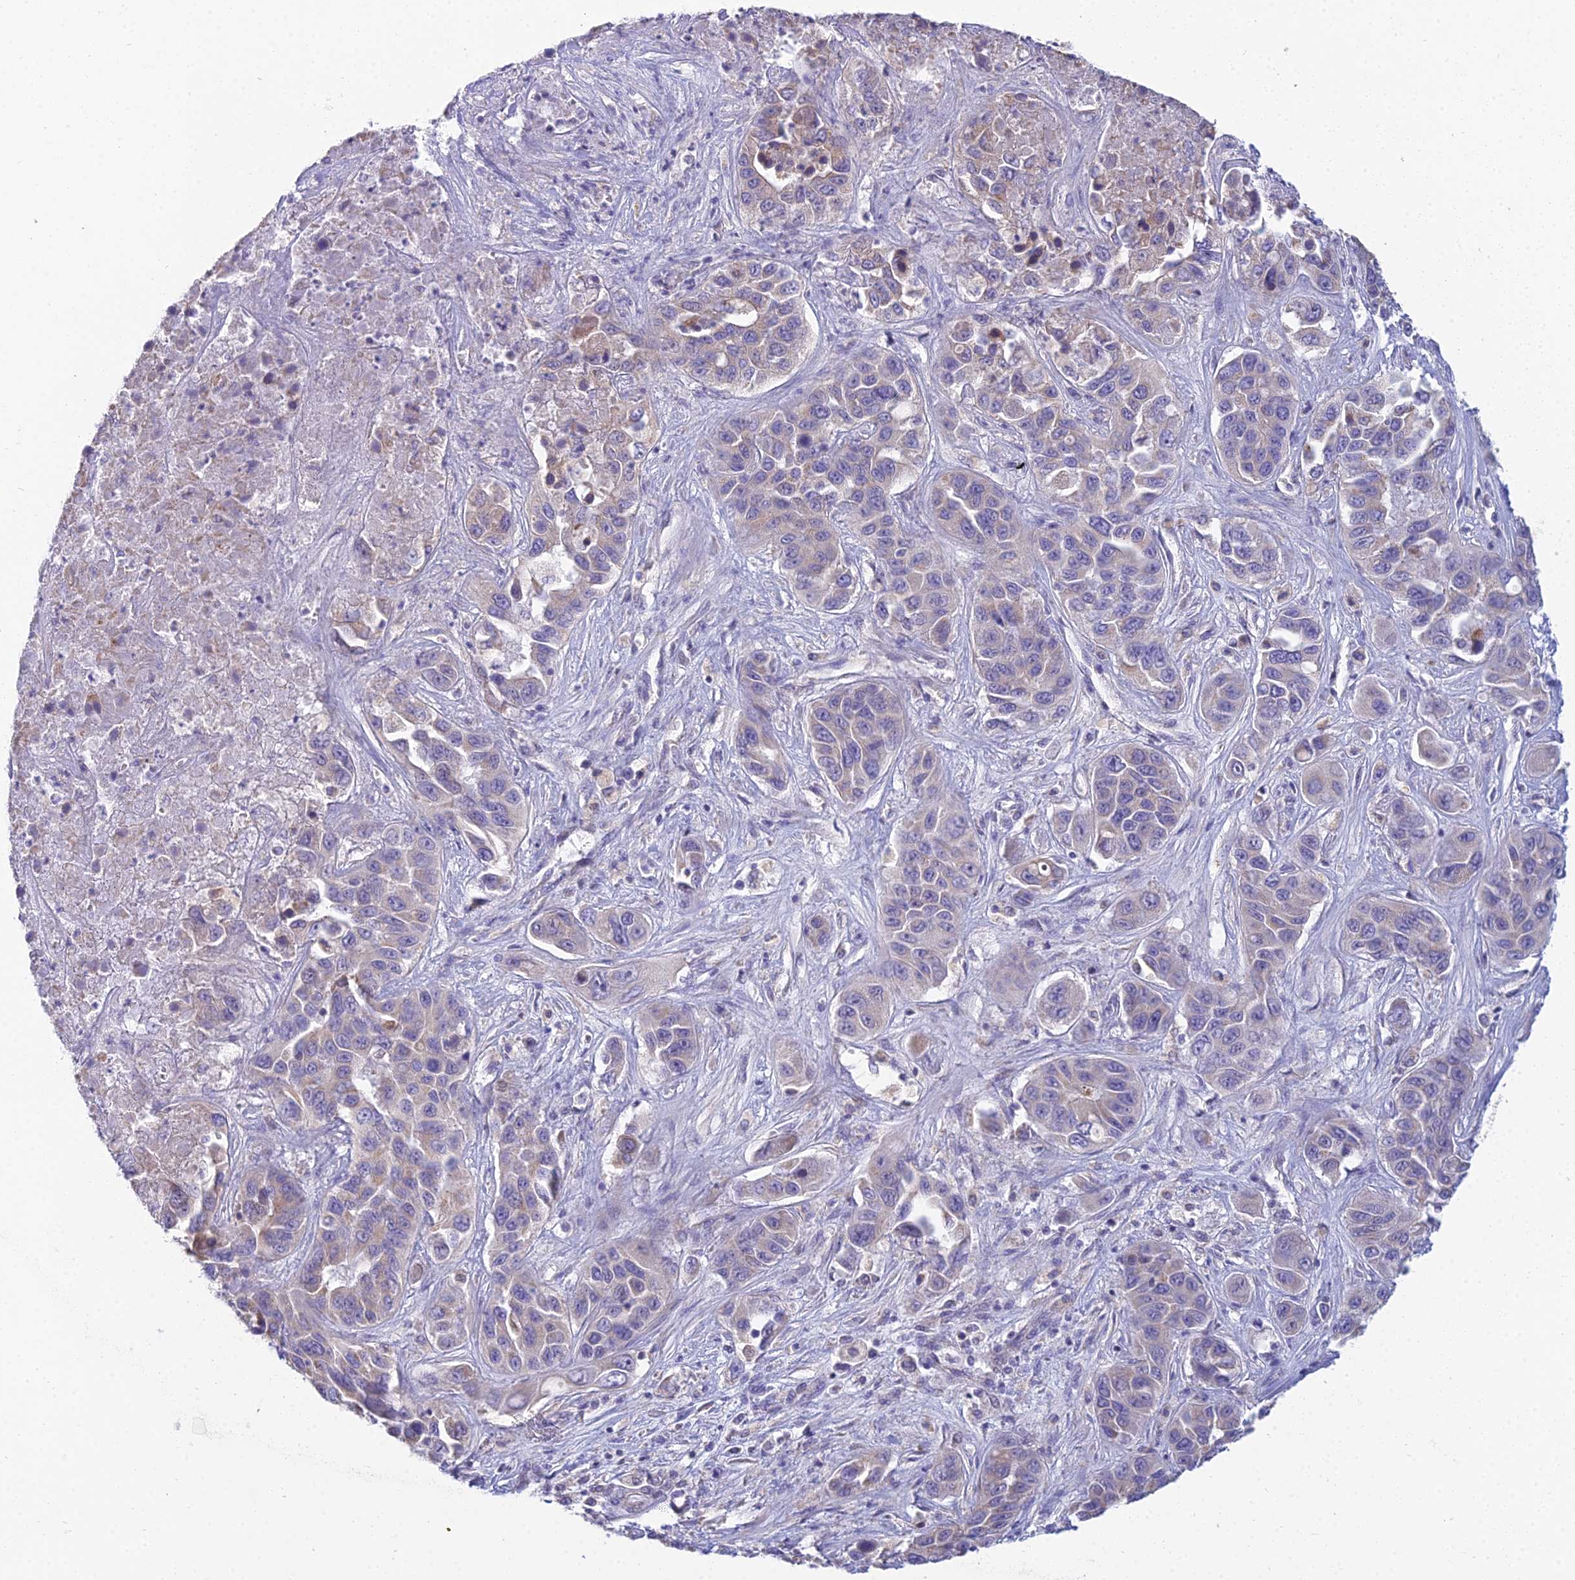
{"staining": {"intensity": "negative", "quantity": "none", "location": "none"}, "tissue": "liver cancer", "cell_type": "Tumor cells", "image_type": "cancer", "snomed": [{"axis": "morphology", "description": "Cholangiocarcinoma"}, {"axis": "topography", "description": "Liver"}], "caption": "This is a micrograph of immunohistochemistry staining of cholangiocarcinoma (liver), which shows no staining in tumor cells.", "gene": "CFAP206", "patient": {"sex": "female", "age": 52}}